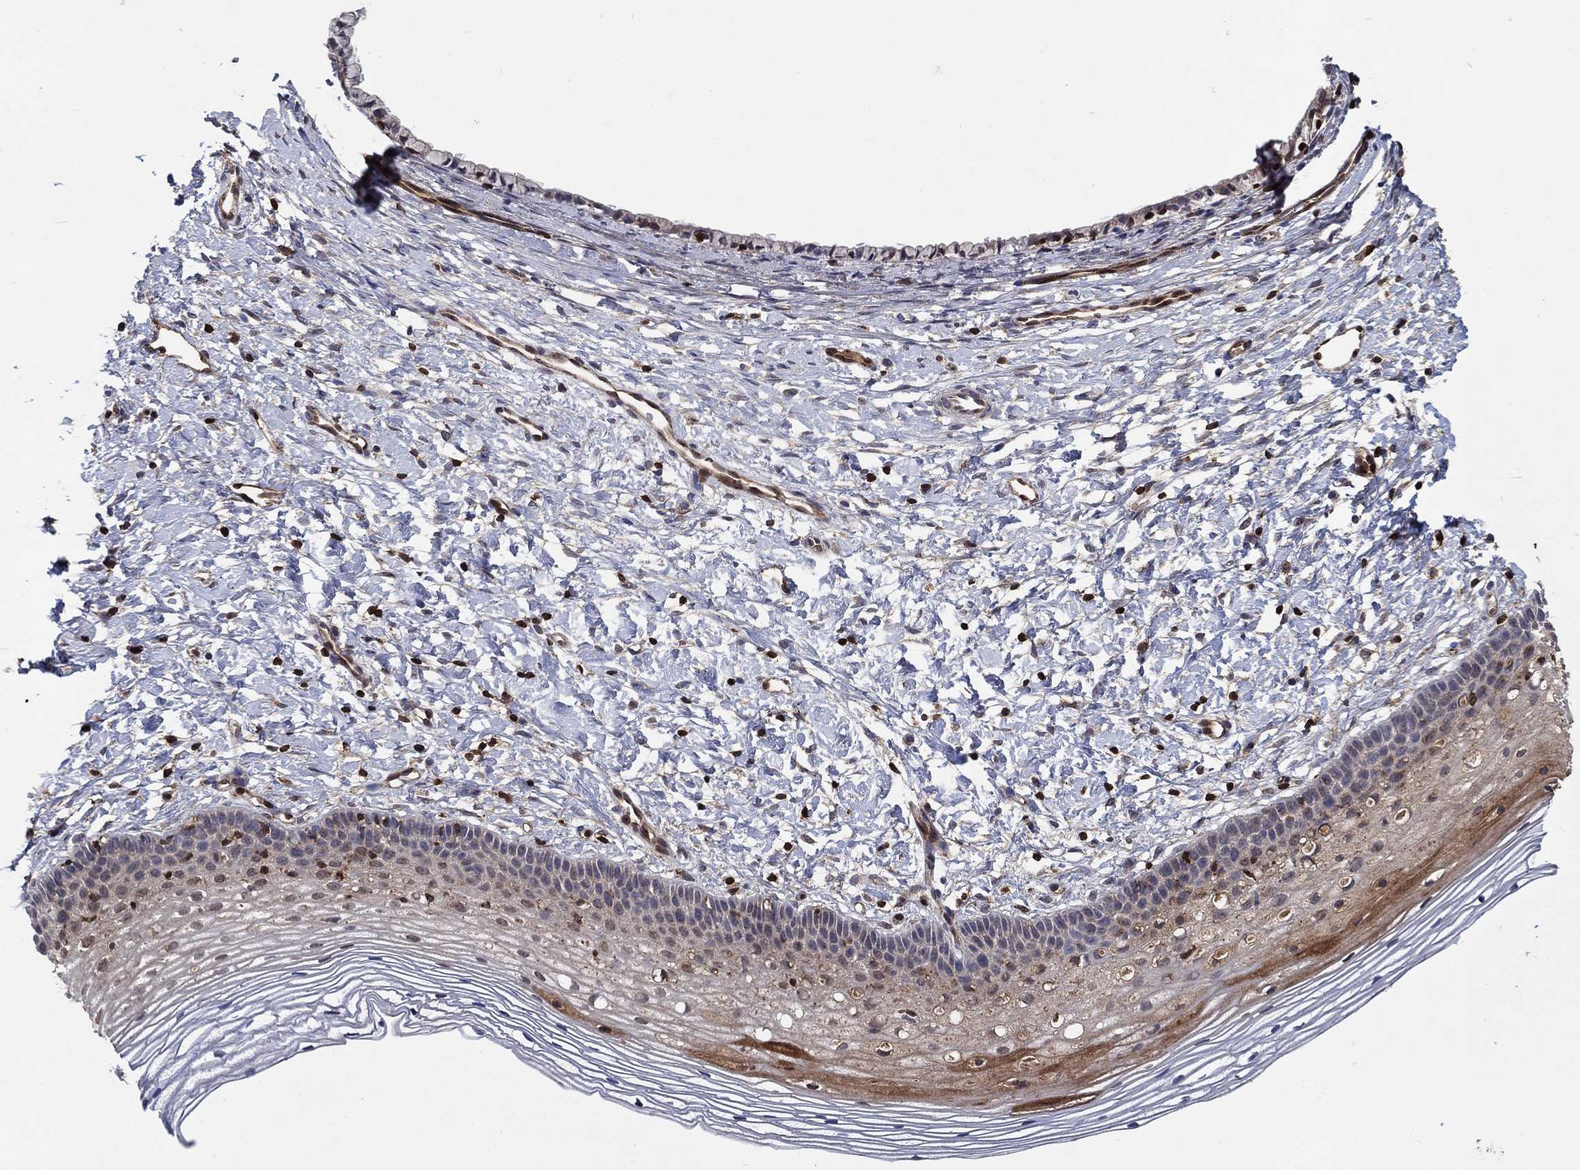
{"staining": {"intensity": "weak", "quantity": ">75%", "location": "cytoplasmic/membranous"}, "tissue": "cervix", "cell_type": "Glandular cells", "image_type": "normal", "snomed": [{"axis": "morphology", "description": "Normal tissue, NOS"}, {"axis": "topography", "description": "Cervix"}], "caption": "There is low levels of weak cytoplasmic/membranous expression in glandular cells of normal cervix, as demonstrated by immunohistochemical staining (brown color).", "gene": "AGFG2", "patient": {"sex": "female", "age": 39}}